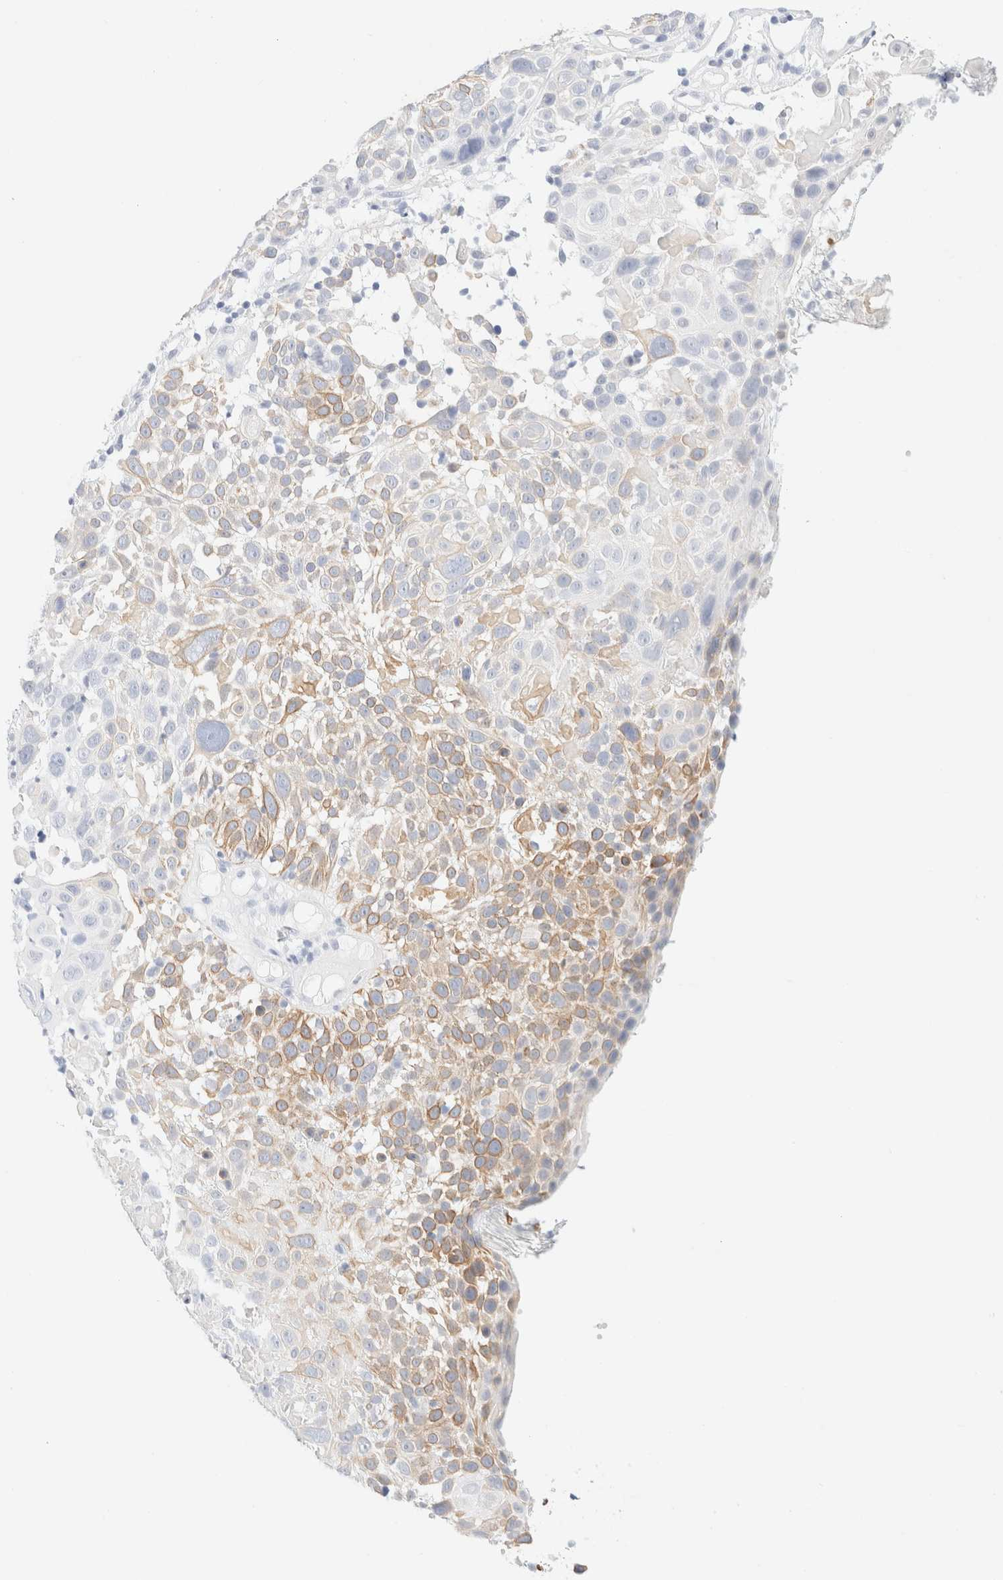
{"staining": {"intensity": "moderate", "quantity": "<25%", "location": "cytoplasmic/membranous"}, "tissue": "cervical cancer", "cell_type": "Tumor cells", "image_type": "cancer", "snomed": [{"axis": "morphology", "description": "Squamous cell carcinoma, NOS"}, {"axis": "topography", "description": "Cervix"}], "caption": "Immunohistochemical staining of human cervical cancer exhibits low levels of moderate cytoplasmic/membranous protein staining in about <25% of tumor cells.", "gene": "KRT15", "patient": {"sex": "female", "age": 74}}